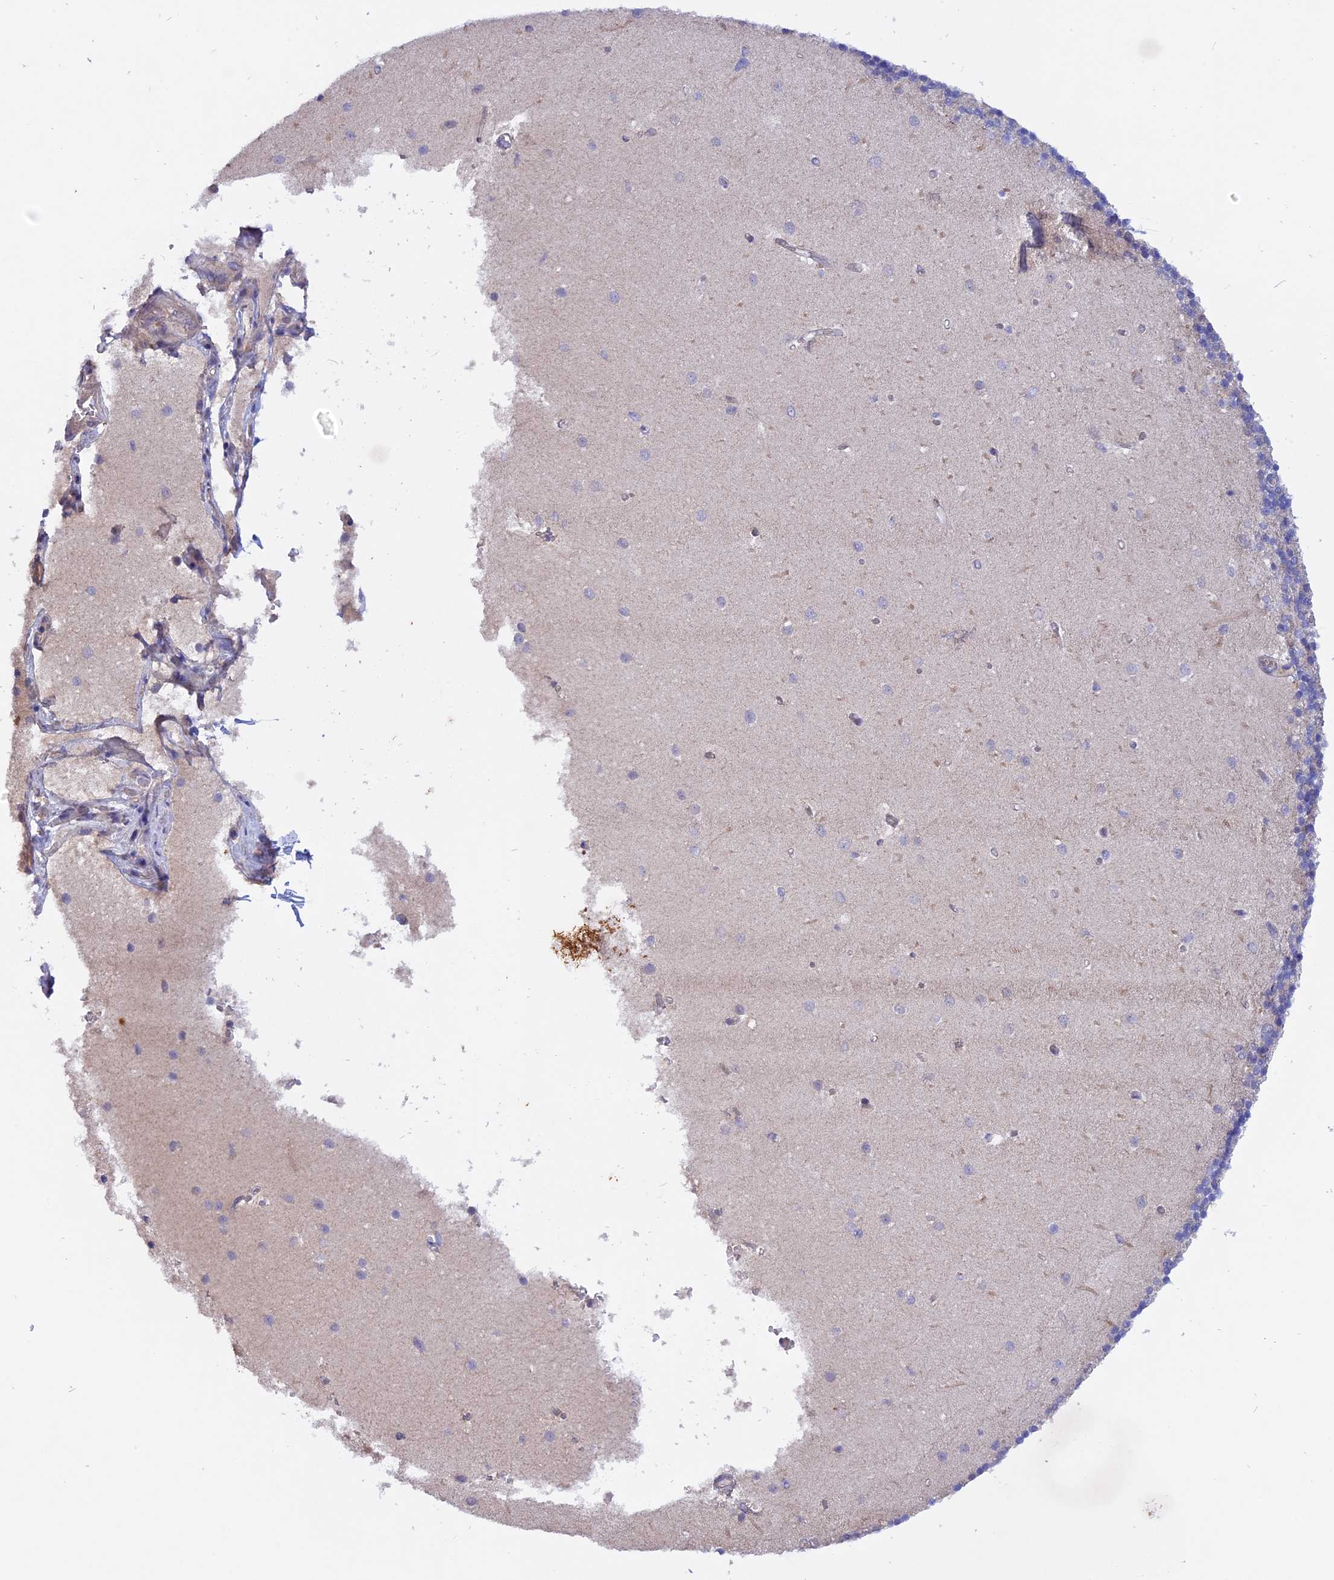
{"staining": {"intensity": "weak", "quantity": "<25%", "location": "cytoplasmic/membranous"}, "tissue": "cerebellum", "cell_type": "Cells in granular layer", "image_type": "normal", "snomed": [{"axis": "morphology", "description": "Normal tissue, NOS"}, {"axis": "topography", "description": "Cerebellum"}], "caption": "This is an IHC photomicrograph of benign cerebellum. There is no positivity in cells in granular layer.", "gene": "HYCC1", "patient": {"sex": "male", "age": 54}}